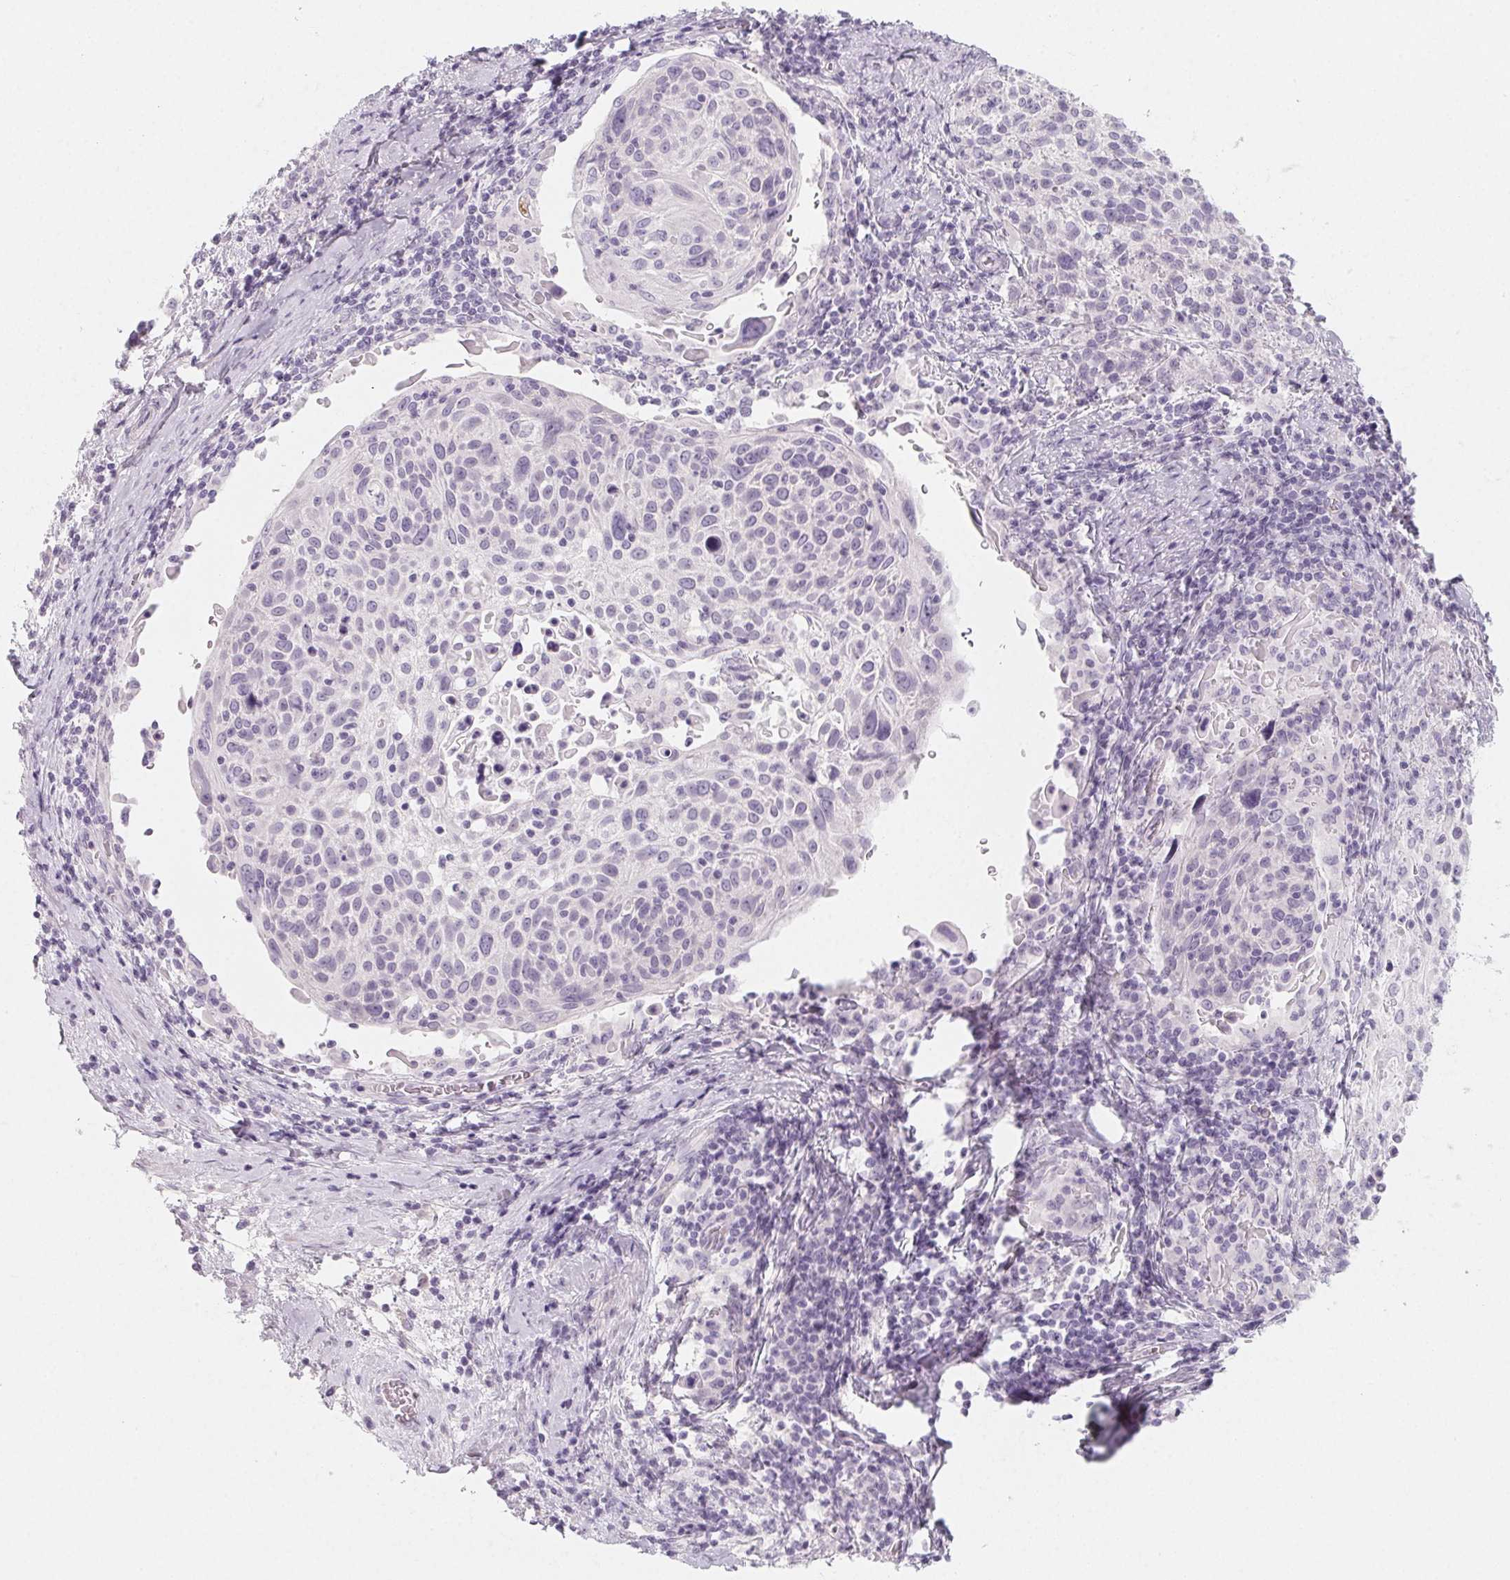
{"staining": {"intensity": "negative", "quantity": "none", "location": "none"}, "tissue": "cervical cancer", "cell_type": "Tumor cells", "image_type": "cancer", "snomed": [{"axis": "morphology", "description": "Squamous cell carcinoma, NOS"}, {"axis": "topography", "description": "Cervix"}], "caption": "IHC micrograph of human cervical squamous cell carcinoma stained for a protein (brown), which shows no staining in tumor cells.", "gene": "SH3GL2", "patient": {"sex": "female", "age": 61}}